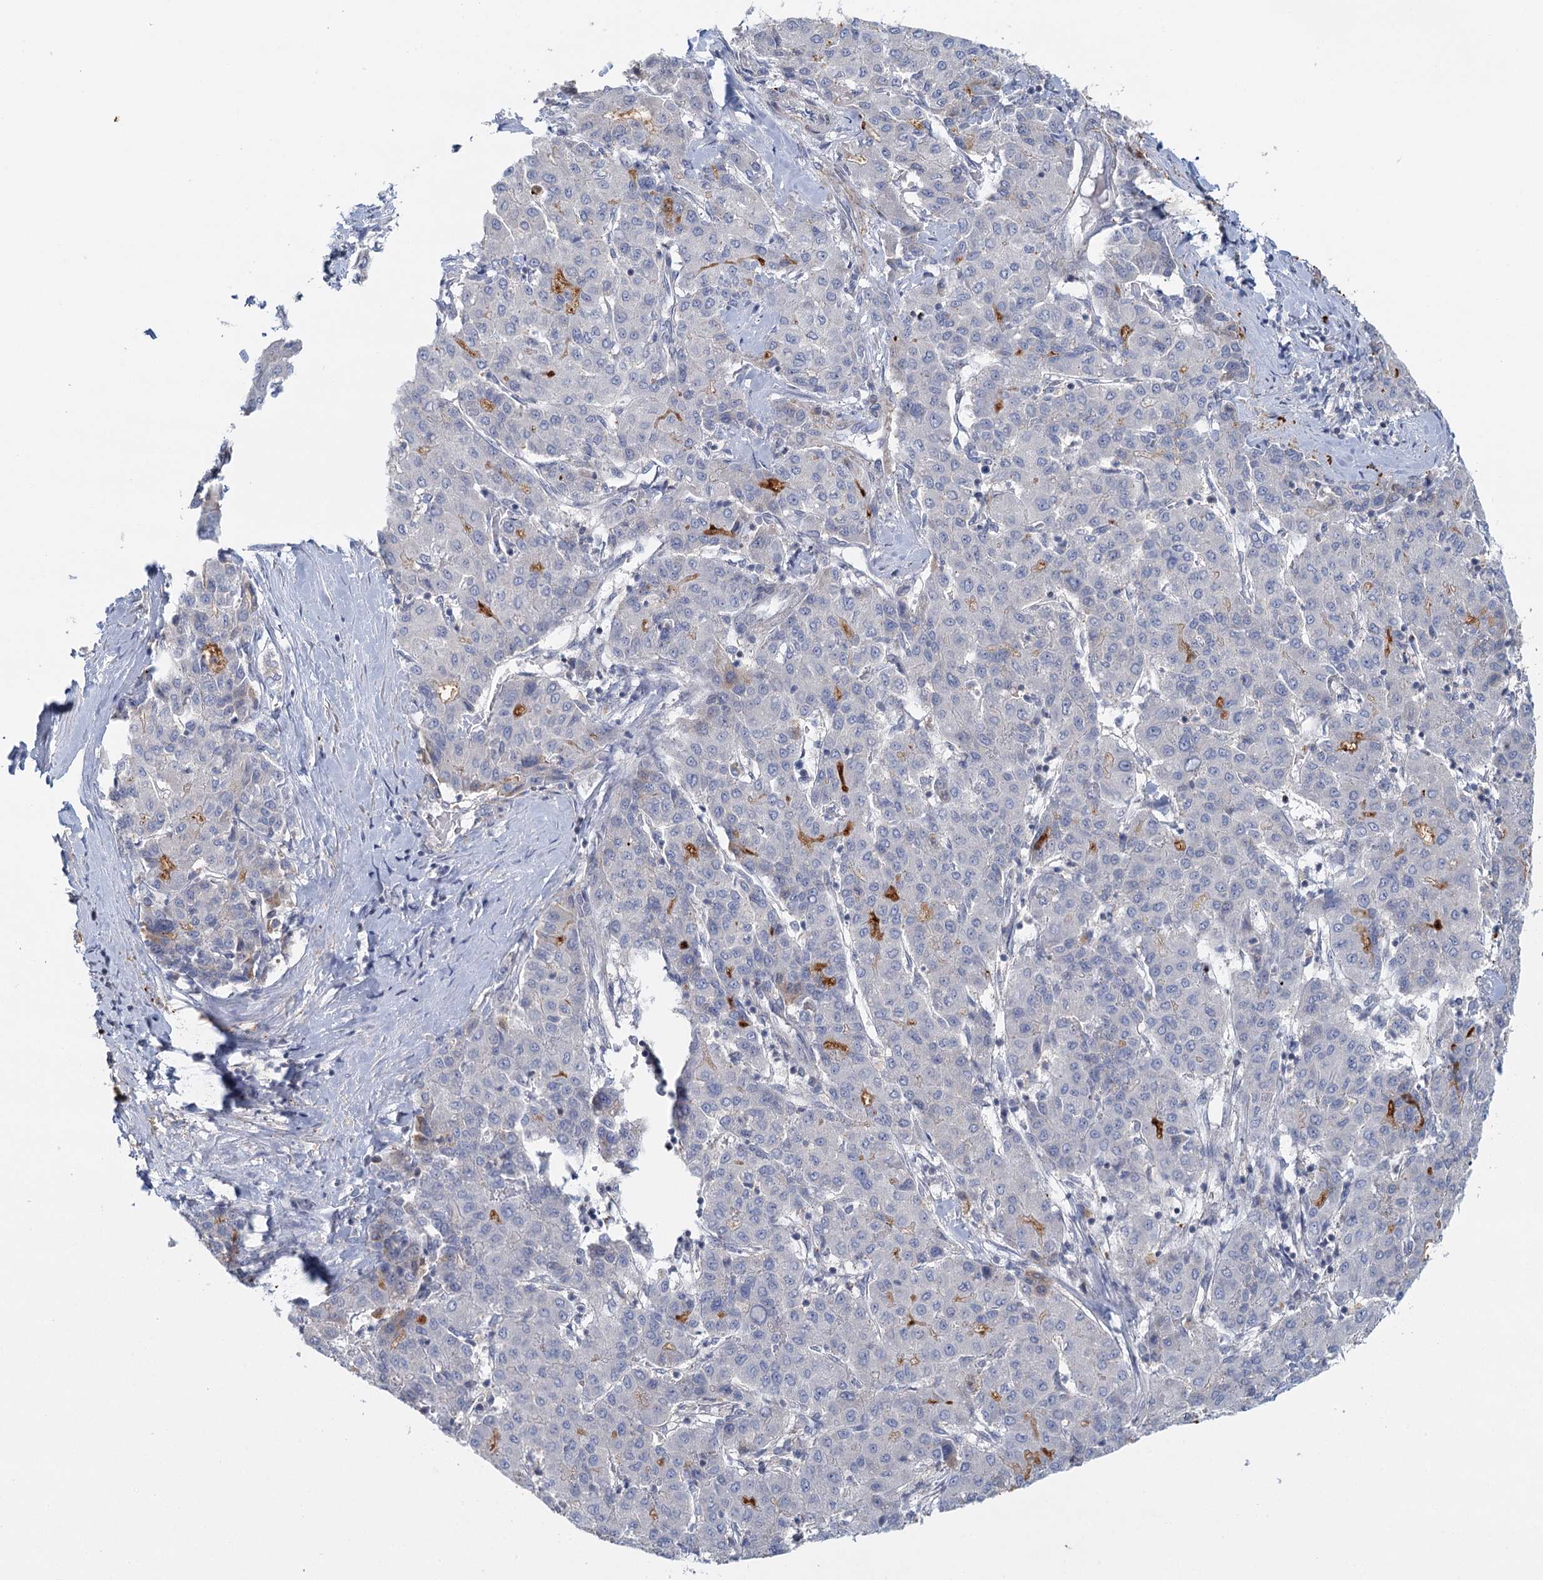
{"staining": {"intensity": "moderate", "quantity": "<25%", "location": "cytoplasmic/membranous"}, "tissue": "liver cancer", "cell_type": "Tumor cells", "image_type": "cancer", "snomed": [{"axis": "morphology", "description": "Carcinoma, Hepatocellular, NOS"}, {"axis": "topography", "description": "Liver"}], "caption": "Protein staining of liver cancer (hepatocellular carcinoma) tissue displays moderate cytoplasmic/membranous staining in approximately <25% of tumor cells.", "gene": "GPATCH11", "patient": {"sex": "male", "age": 65}}